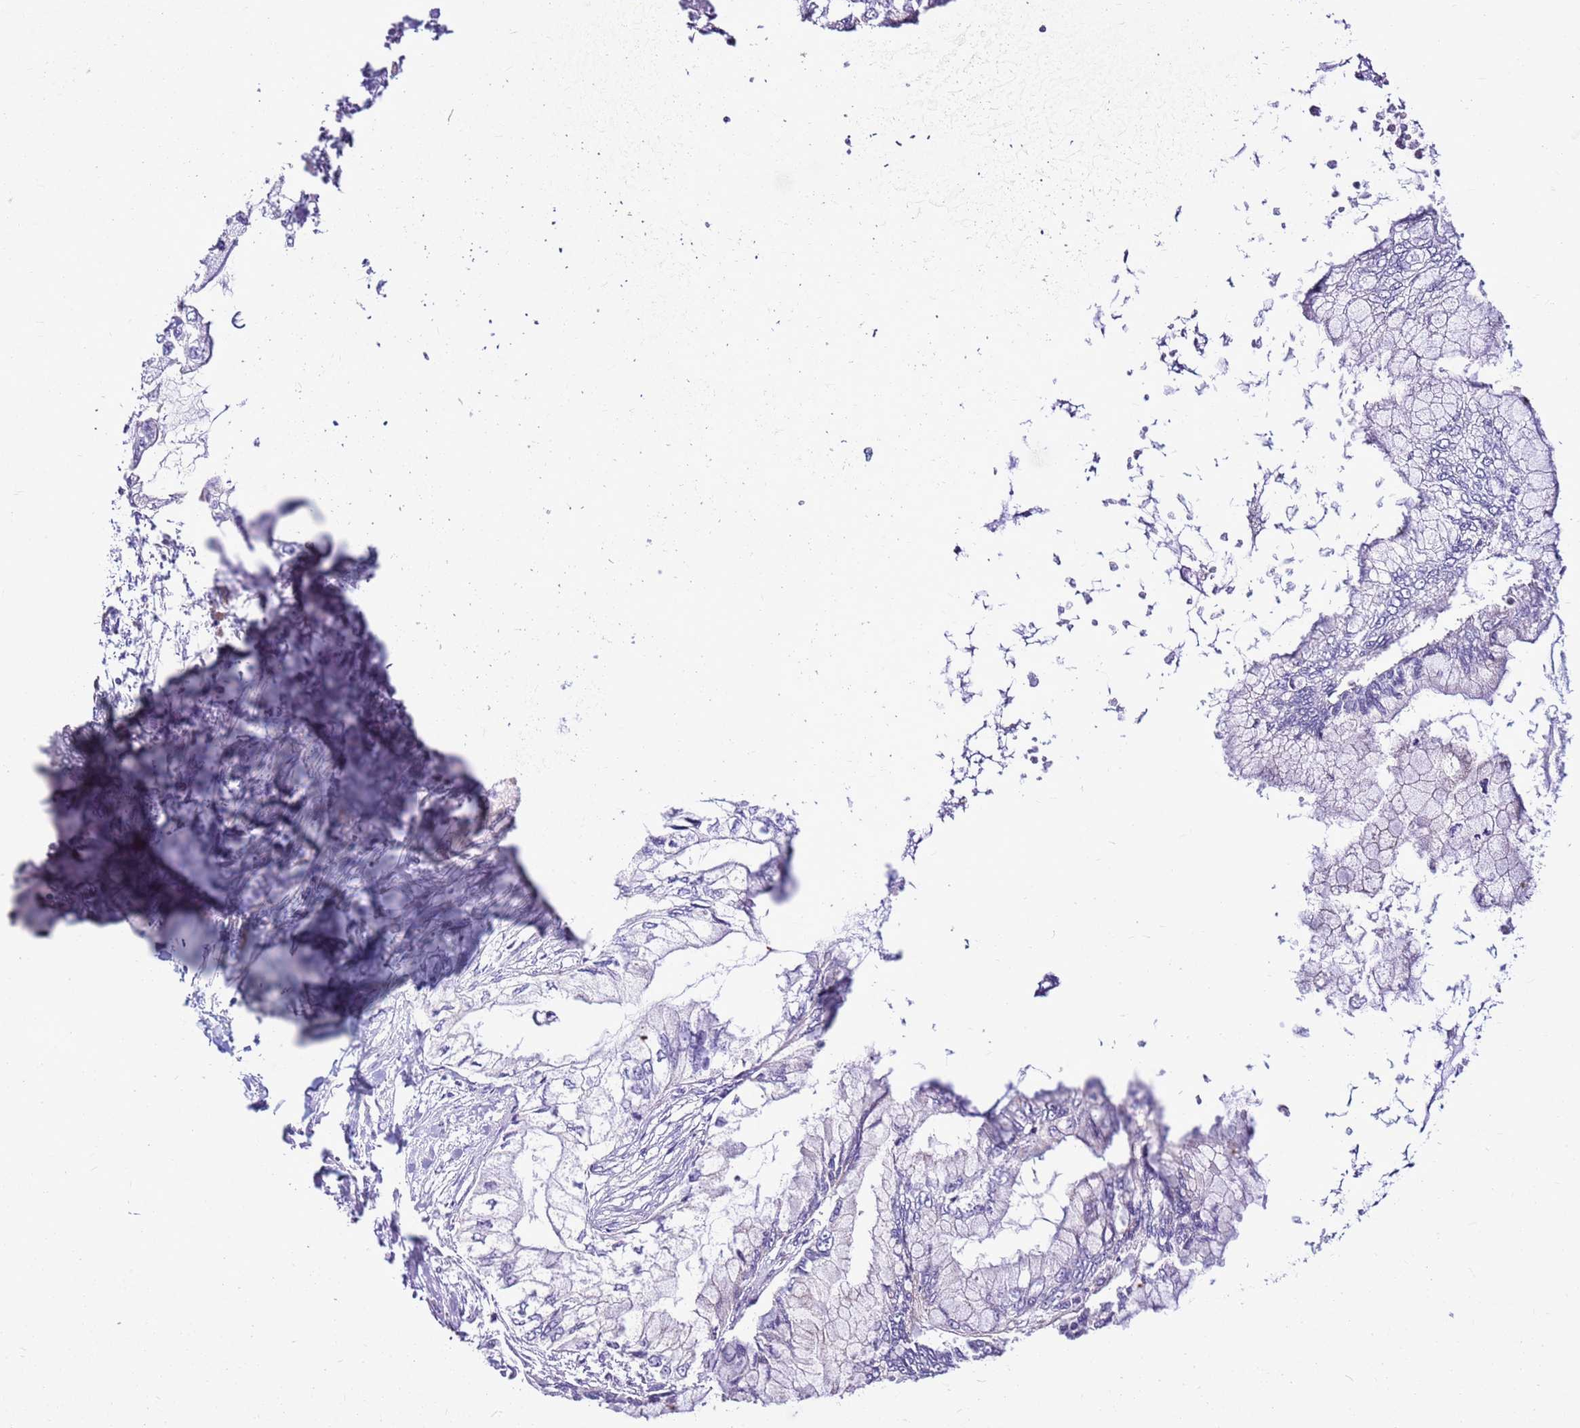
{"staining": {"intensity": "negative", "quantity": "none", "location": "none"}, "tissue": "pancreatic cancer", "cell_type": "Tumor cells", "image_type": "cancer", "snomed": [{"axis": "morphology", "description": "Adenocarcinoma, NOS"}, {"axis": "topography", "description": "Pancreas"}], "caption": "Pancreatic cancer (adenocarcinoma) was stained to show a protein in brown. There is no significant staining in tumor cells.", "gene": "HECTD4", "patient": {"sex": "male", "age": 48}}